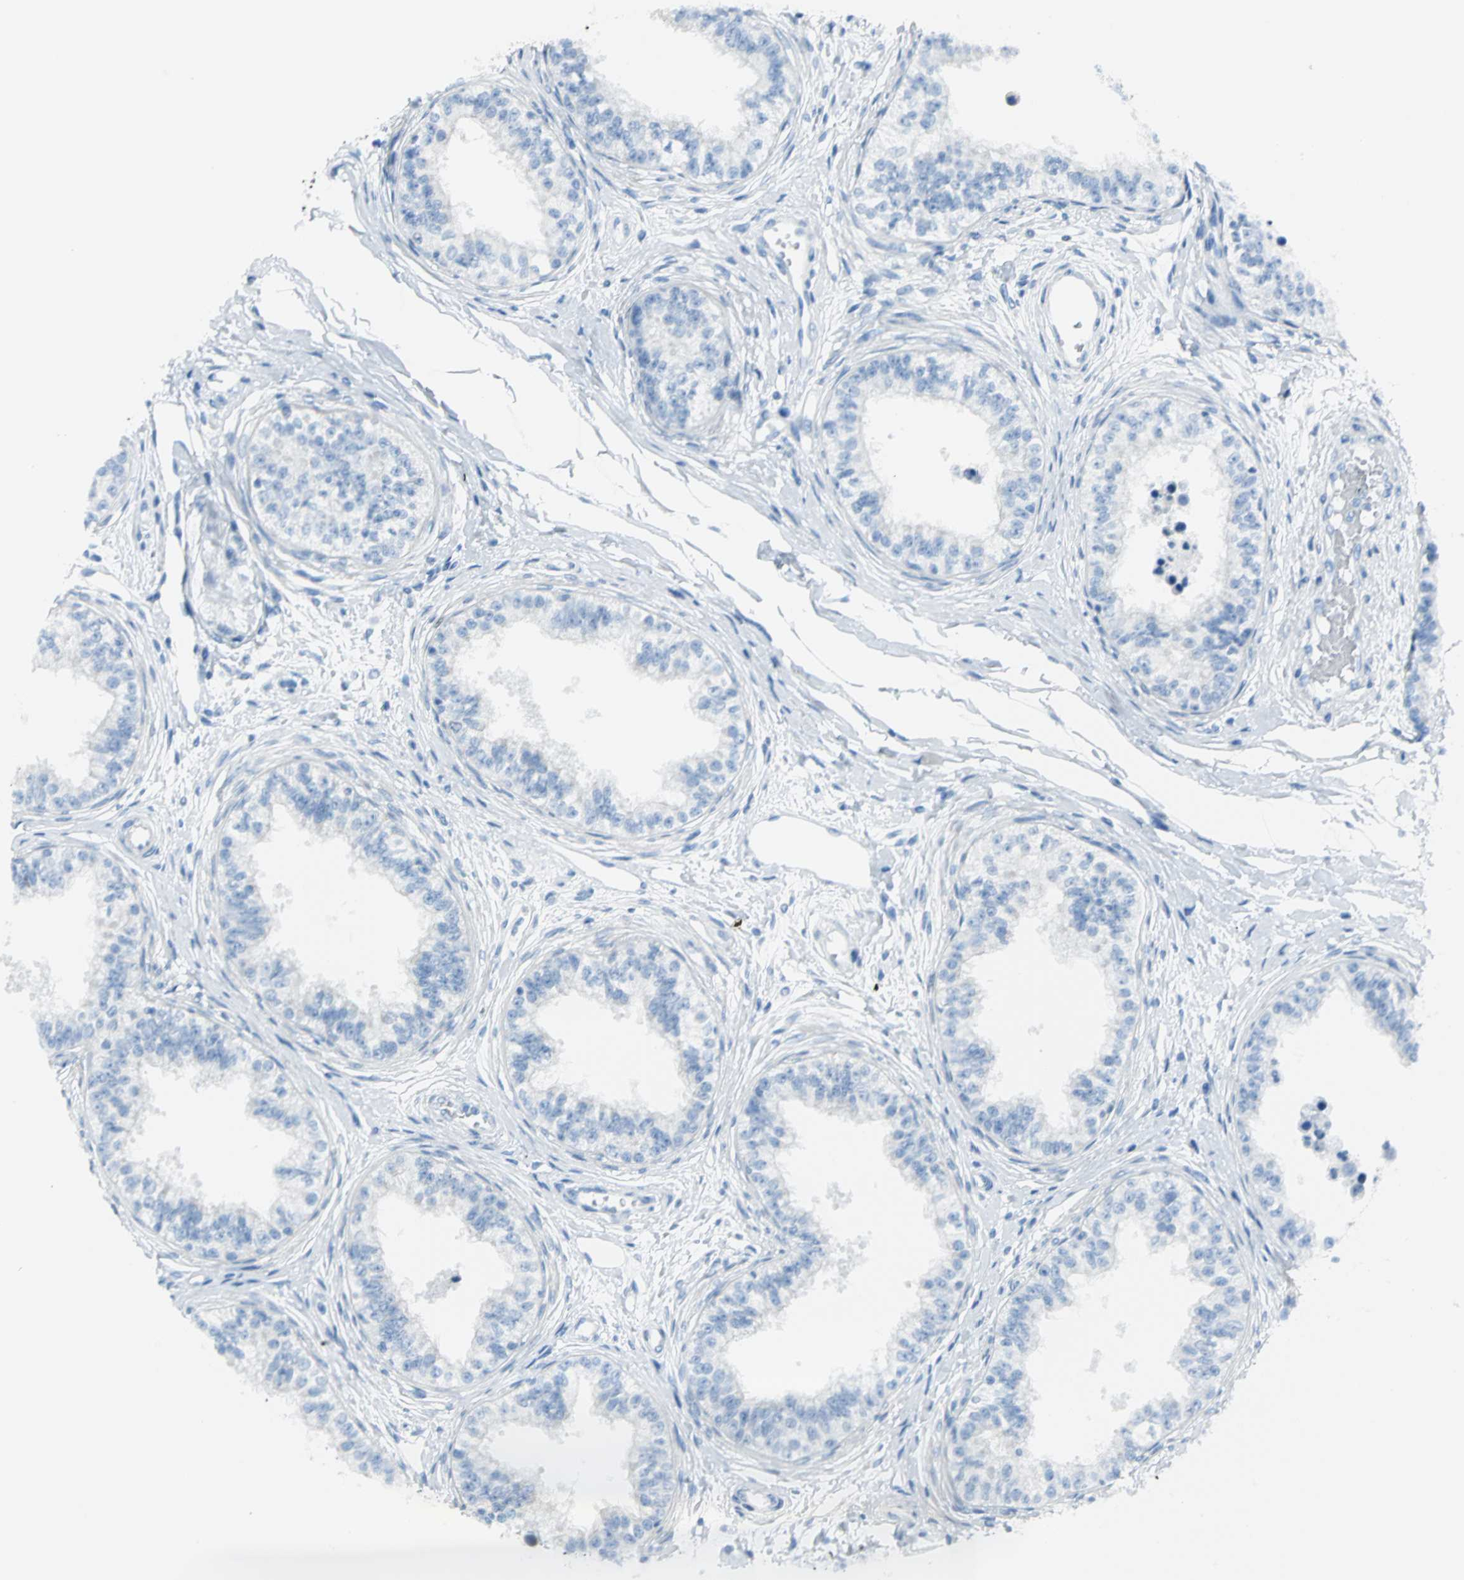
{"staining": {"intensity": "negative", "quantity": "none", "location": "none"}, "tissue": "epididymis", "cell_type": "Glandular cells", "image_type": "normal", "snomed": [{"axis": "morphology", "description": "Normal tissue, NOS"}, {"axis": "morphology", "description": "Adenocarcinoma, metastatic, NOS"}, {"axis": "topography", "description": "Testis"}, {"axis": "topography", "description": "Epididymis"}], "caption": "Immunohistochemistry (IHC) micrograph of normal epididymis stained for a protein (brown), which exhibits no expression in glandular cells. (Stains: DAB IHC with hematoxylin counter stain, Microscopy: brightfield microscopy at high magnification).", "gene": "MCM3", "patient": {"sex": "male", "age": 26}}